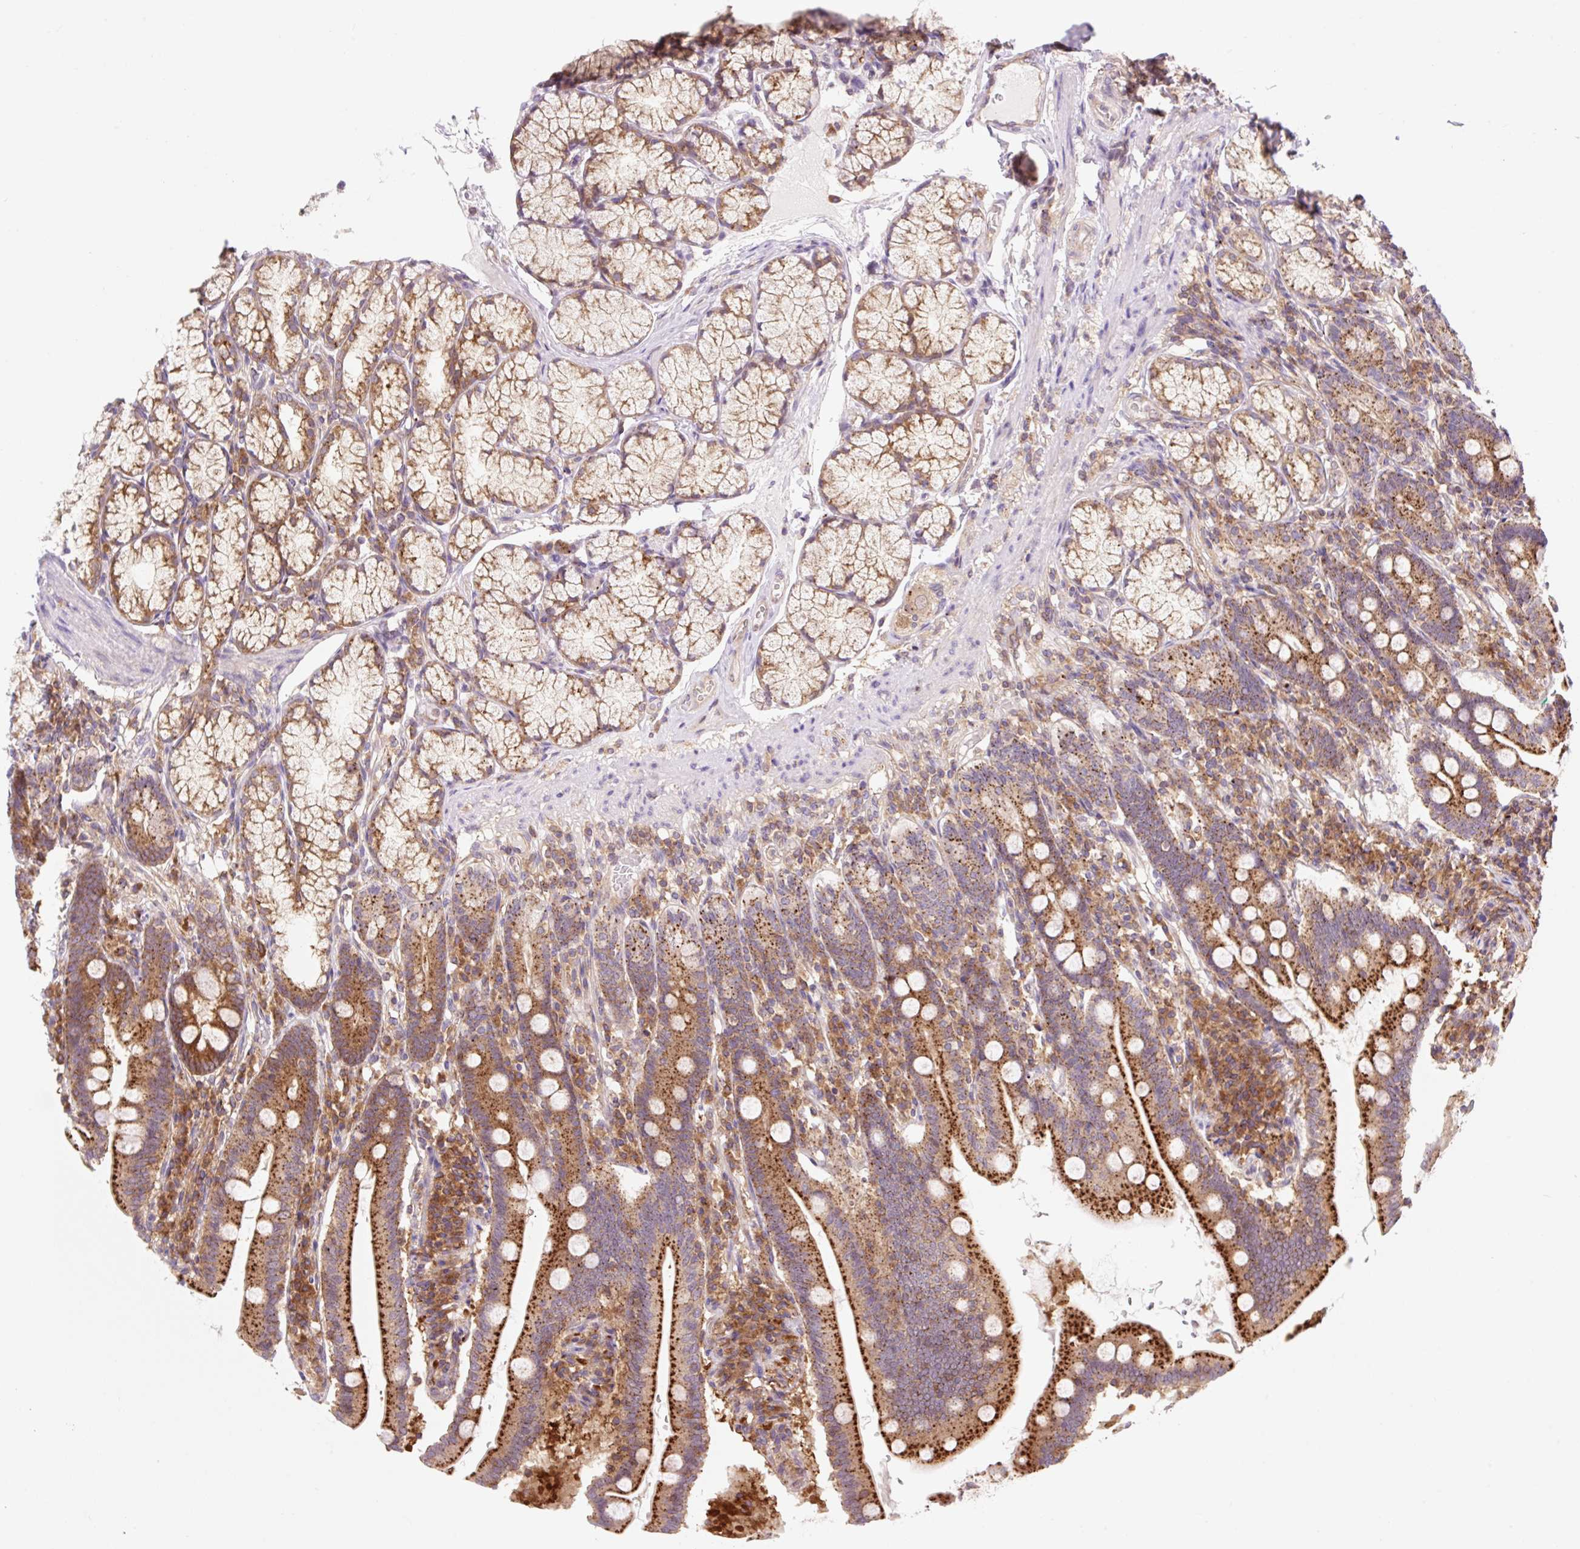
{"staining": {"intensity": "strong", "quantity": ">75%", "location": "cytoplasmic/membranous"}, "tissue": "duodenum", "cell_type": "Glandular cells", "image_type": "normal", "snomed": [{"axis": "morphology", "description": "Normal tissue, NOS"}, {"axis": "topography", "description": "Duodenum"}], "caption": "Protein staining demonstrates strong cytoplasmic/membranous expression in about >75% of glandular cells in unremarkable duodenum.", "gene": "VPS4A", "patient": {"sex": "female", "age": 67}}